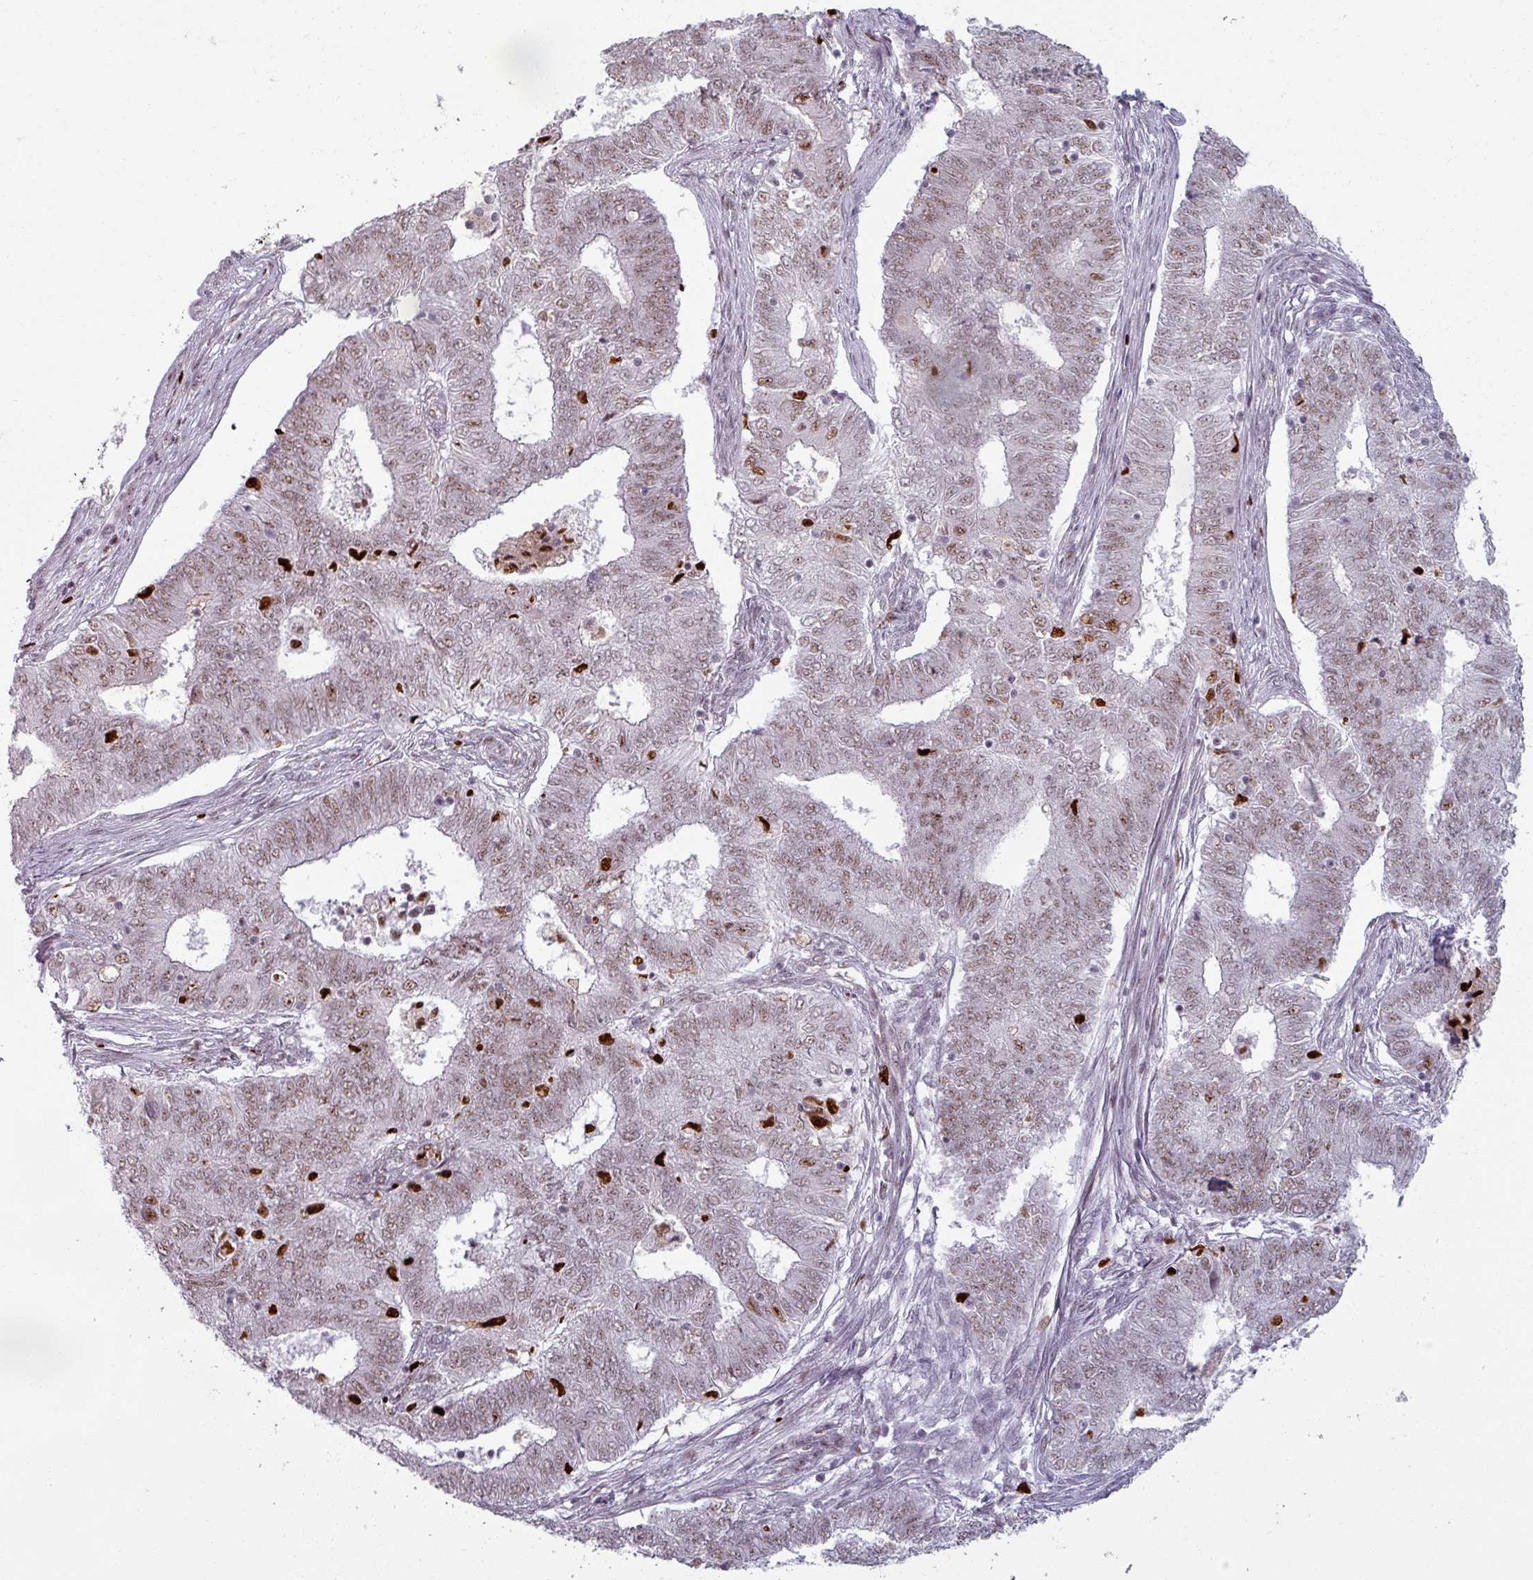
{"staining": {"intensity": "weak", "quantity": ">75%", "location": "nuclear"}, "tissue": "endometrial cancer", "cell_type": "Tumor cells", "image_type": "cancer", "snomed": [{"axis": "morphology", "description": "Adenocarcinoma, NOS"}, {"axis": "topography", "description": "Endometrium"}], "caption": "Immunohistochemical staining of endometrial adenocarcinoma shows weak nuclear protein expression in about >75% of tumor cells. (DAB = brown stain, brightfield microscopy at high magnification).", "gene": "NCOR1", "patient": {"sex": "female", "age": 62}}